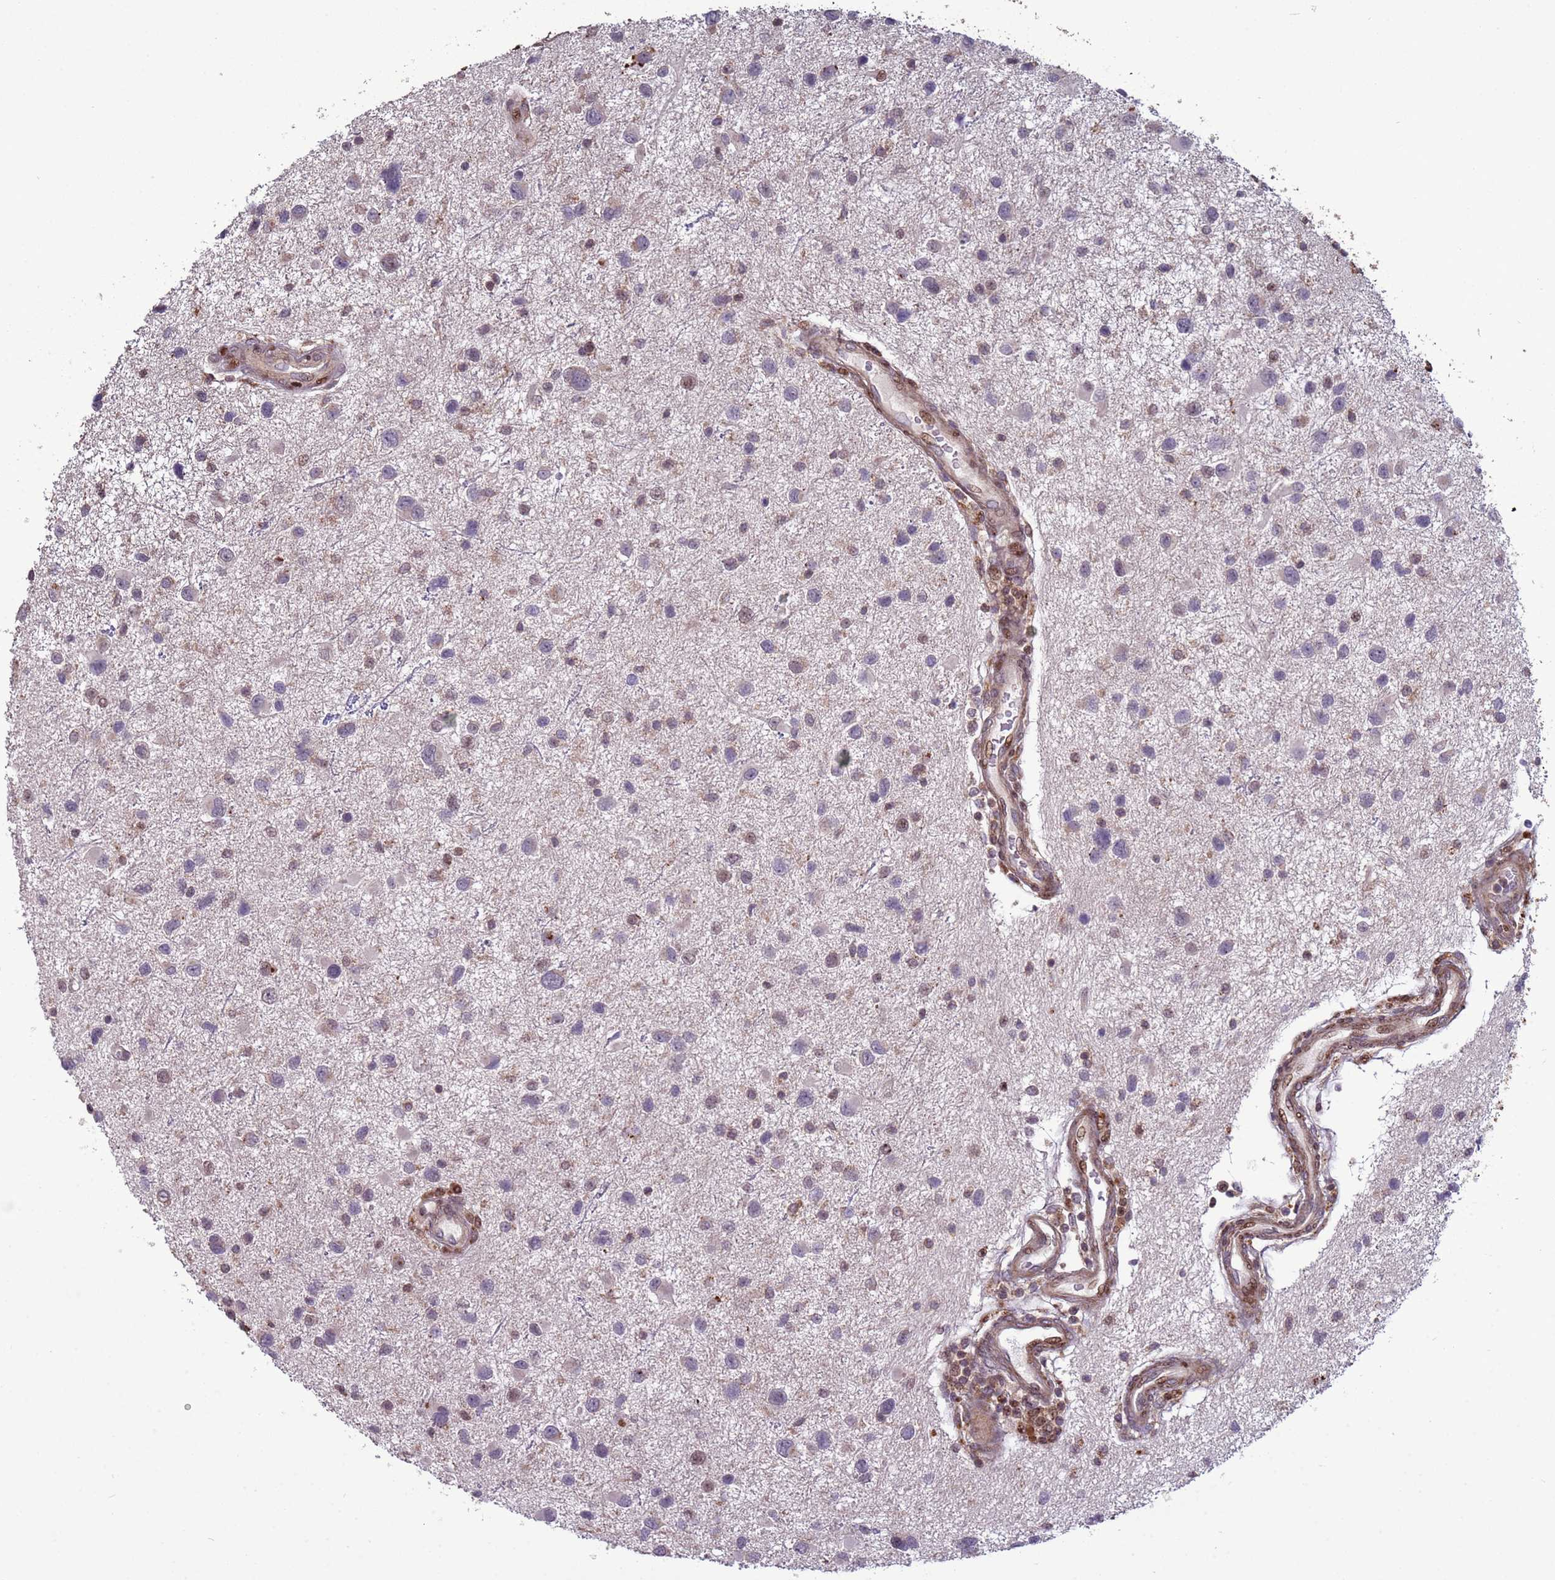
{"staining": {"intensity": "weak", "quantity": "<25%", "location": "cytoplasmic/membranous,nuclear"}, "tissue": "glioma", "cell_type": "Tumor cells", "image_type": "cancer", "snomed": [{"axis": "morphology", "description": "Glioma, malignant, Low grade"}, {"axis": "topography", "description": "Brain"}], "caption": "Immunohistochemical staining of malignant glioma (low-grade) shows no significant expression in tumor cells.", "gene": "HGH1", "patient": {"sex": "female", "age": 32}}